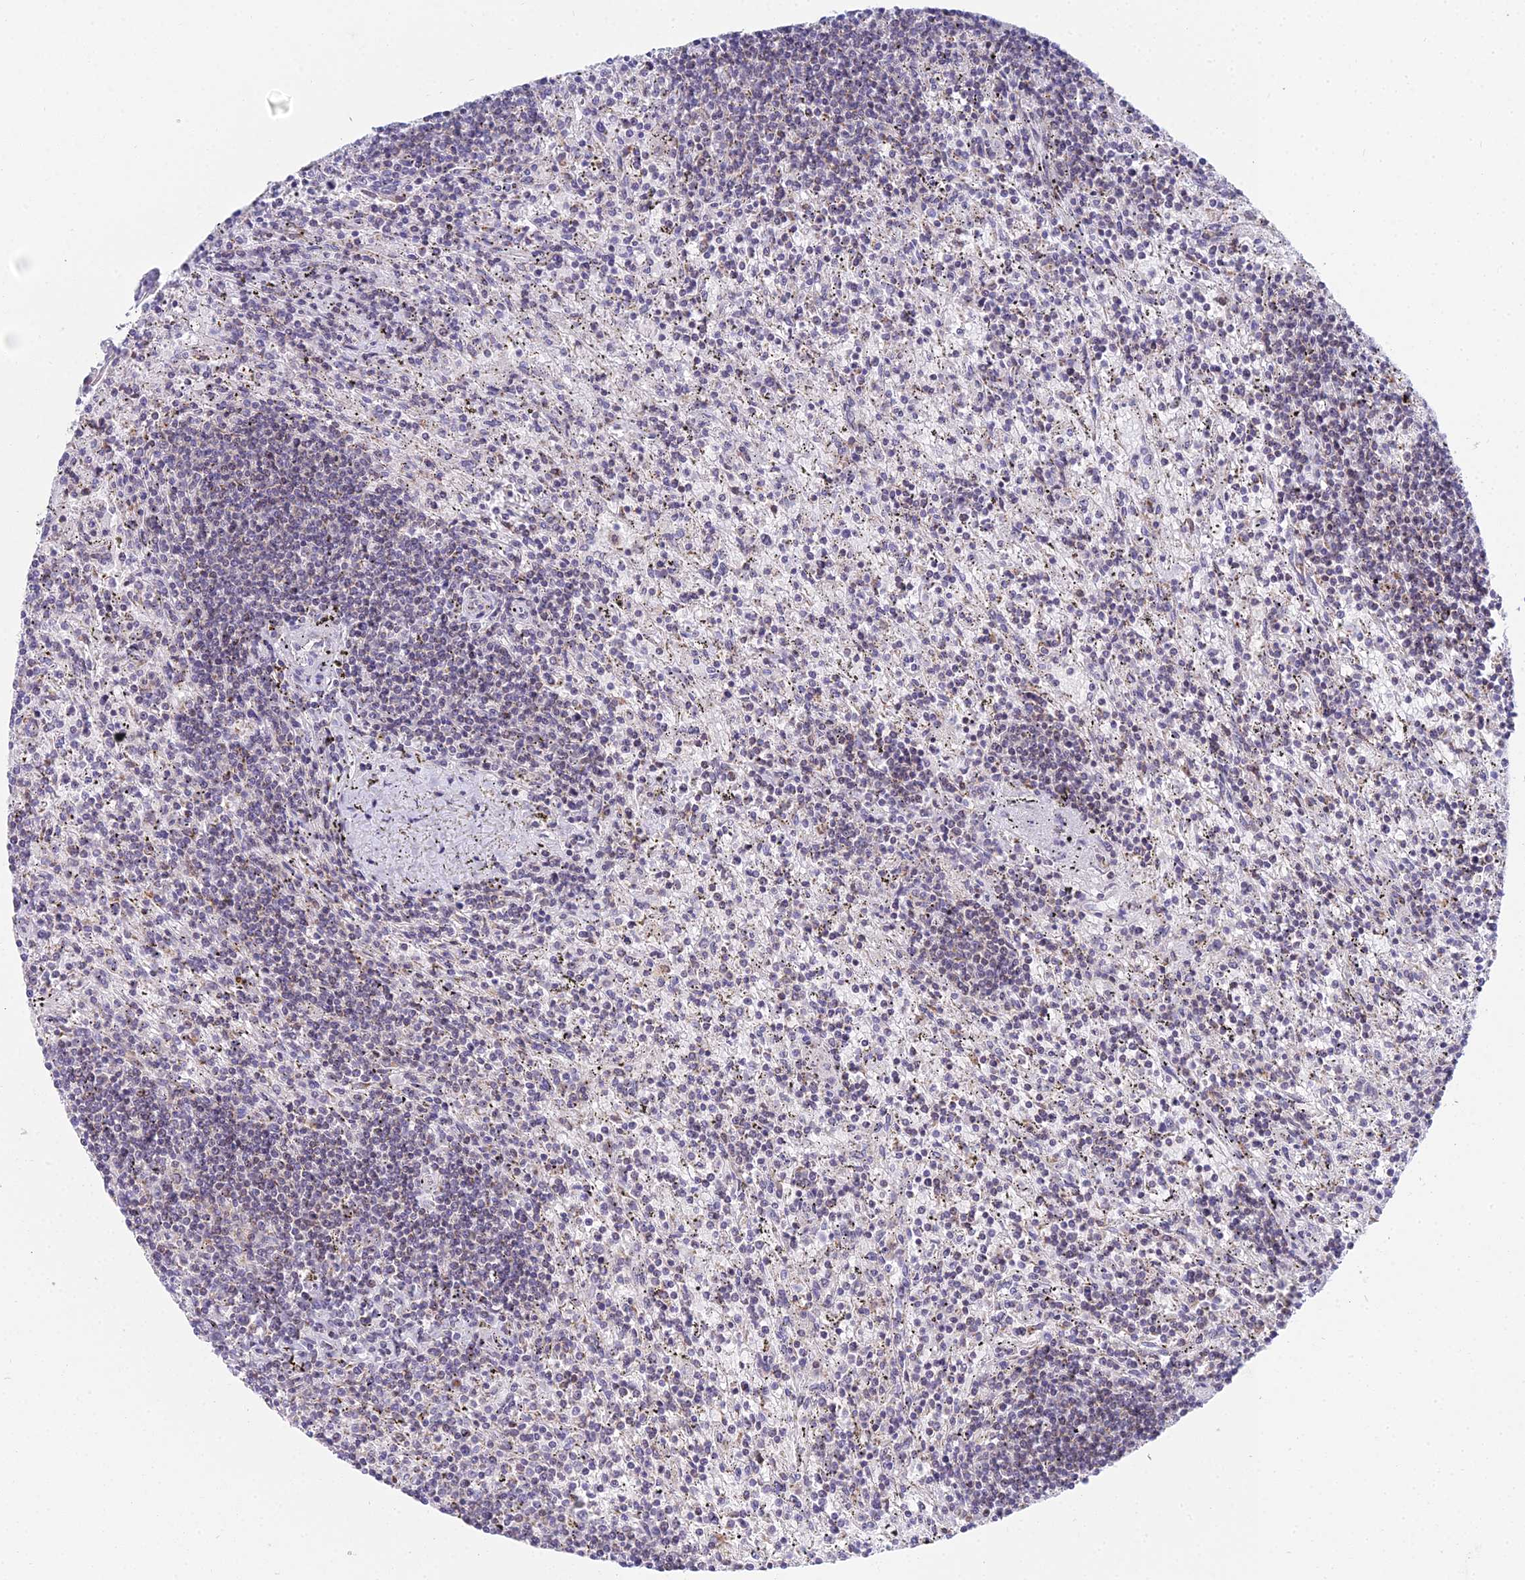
{"staining": {"intensity": "negative", "quantity": "none", "location": "none"}, "tissue": "lymphoma", "cell_type": "Tumor cells", "image_type": "cancer", "snomed": [{"axis": "morphology", "description": "Malignant lymphoma, non-Hodgkin's type, Low grade"}, {"axis": "topography", "description": "Spleen"}], "caption": "Tumor cells are negative for brown protein staining in lymphoma. Brightfield microscopy of immunohistochemistry stained with DAB (brown) and hematoxylin (blue), captured at high magnification.", "gene": "PRR13", "patient": {"sex": "male", "age": 76}}